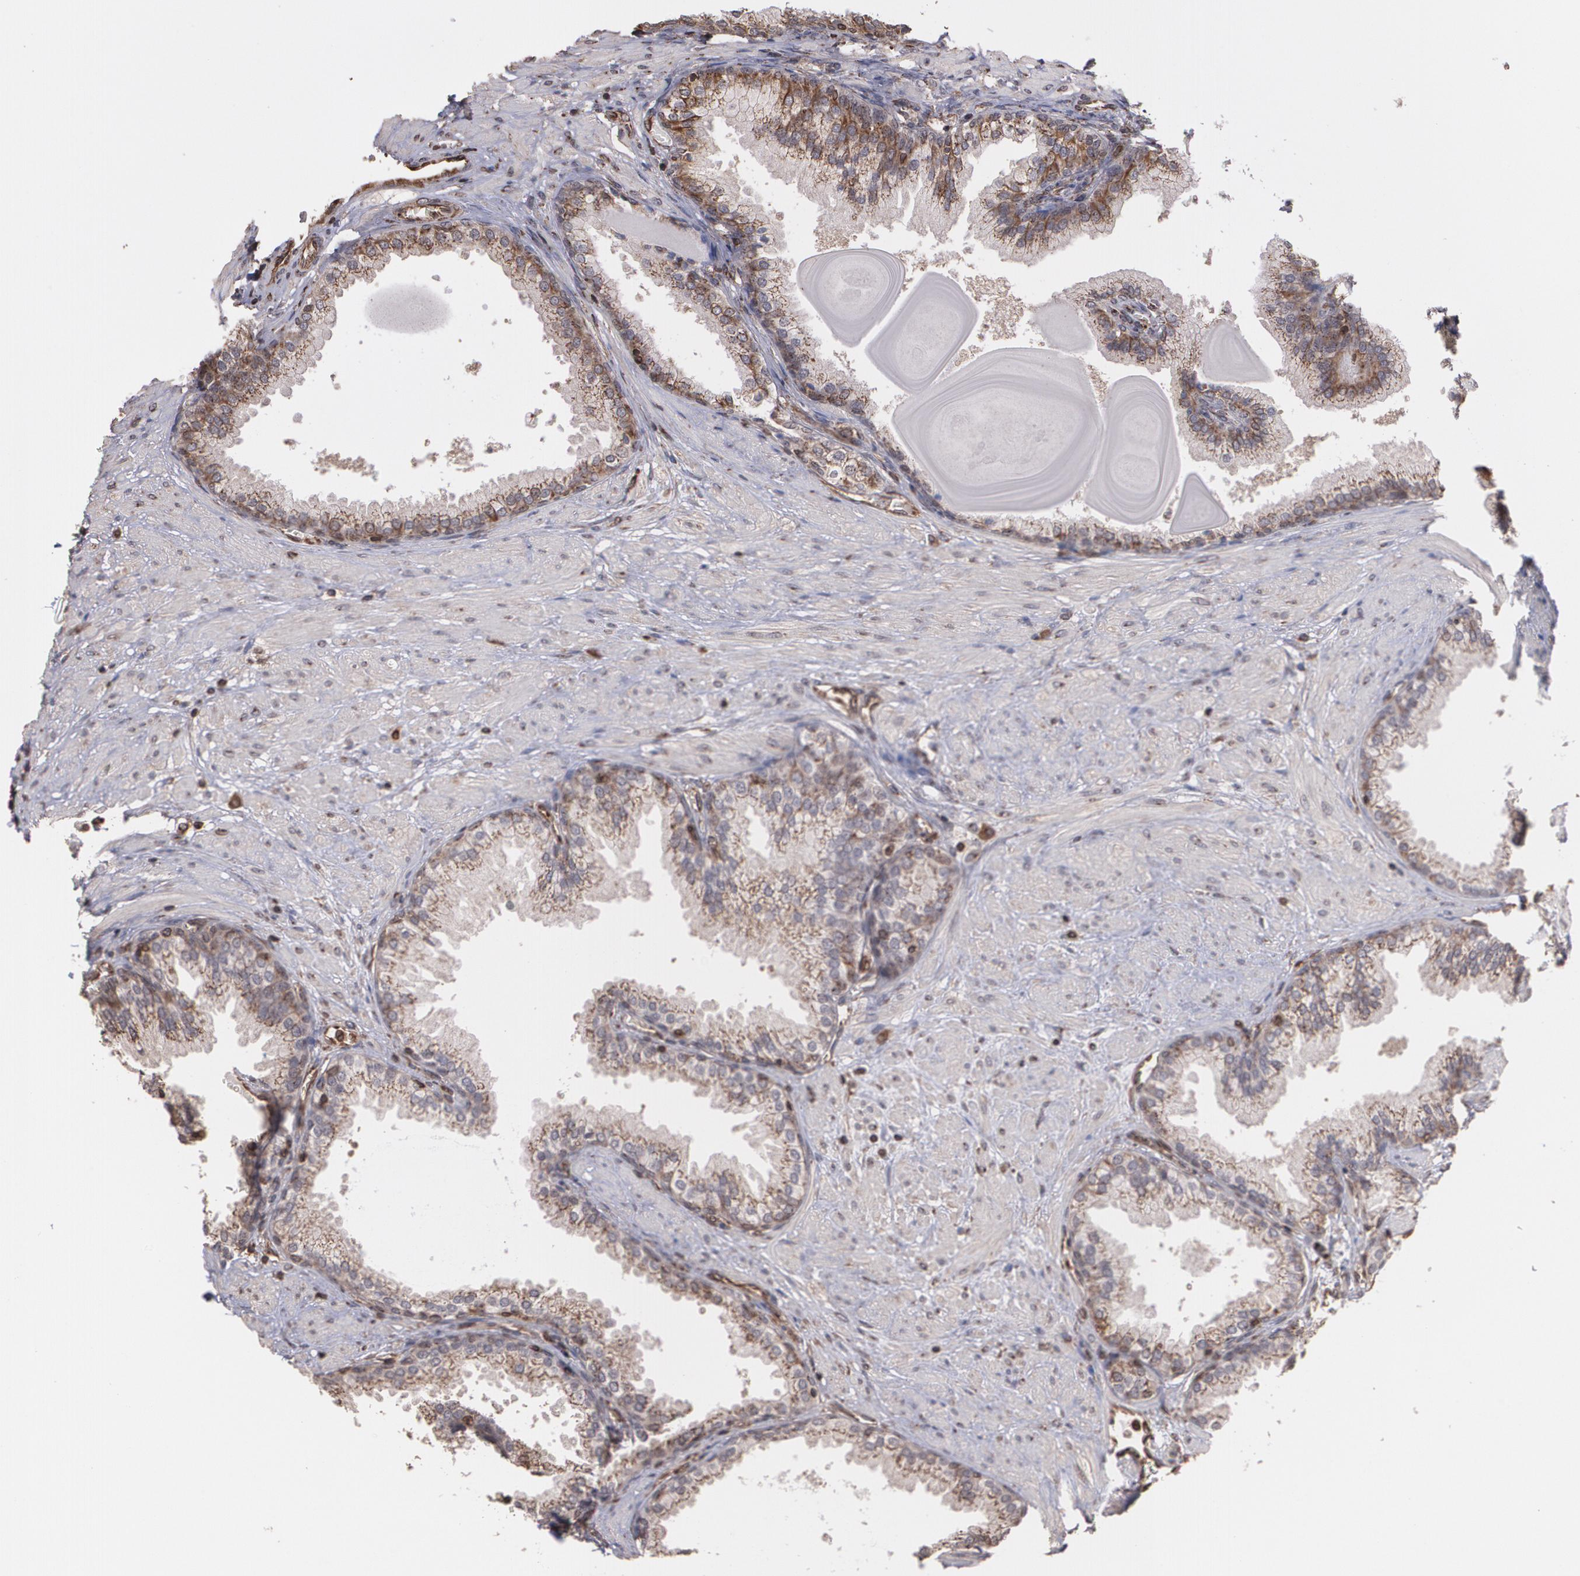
{"staining": {"intensity": "moderate", "quantity": ">75%", "location": "cytoplasmic/membranous"}, "tissue": "prostate", "cell_type": "Glandular cells", "image_type": "normal", "snomed": [{"axis": "morphology", "description": "Normal tissue, NOS"}, {"axis": "topography", "description": "Prostate"}], "caption": "Immunohistochemistry (IHC) photomicrograph of benign human prostate stained for a protein (brown), which exhibits medium levels of moderate cytoplasmic/membranous positivity in about >75% of glandular cells.", "gene": "TRIP11", "patient": {"sex": "male", "age": 51}}